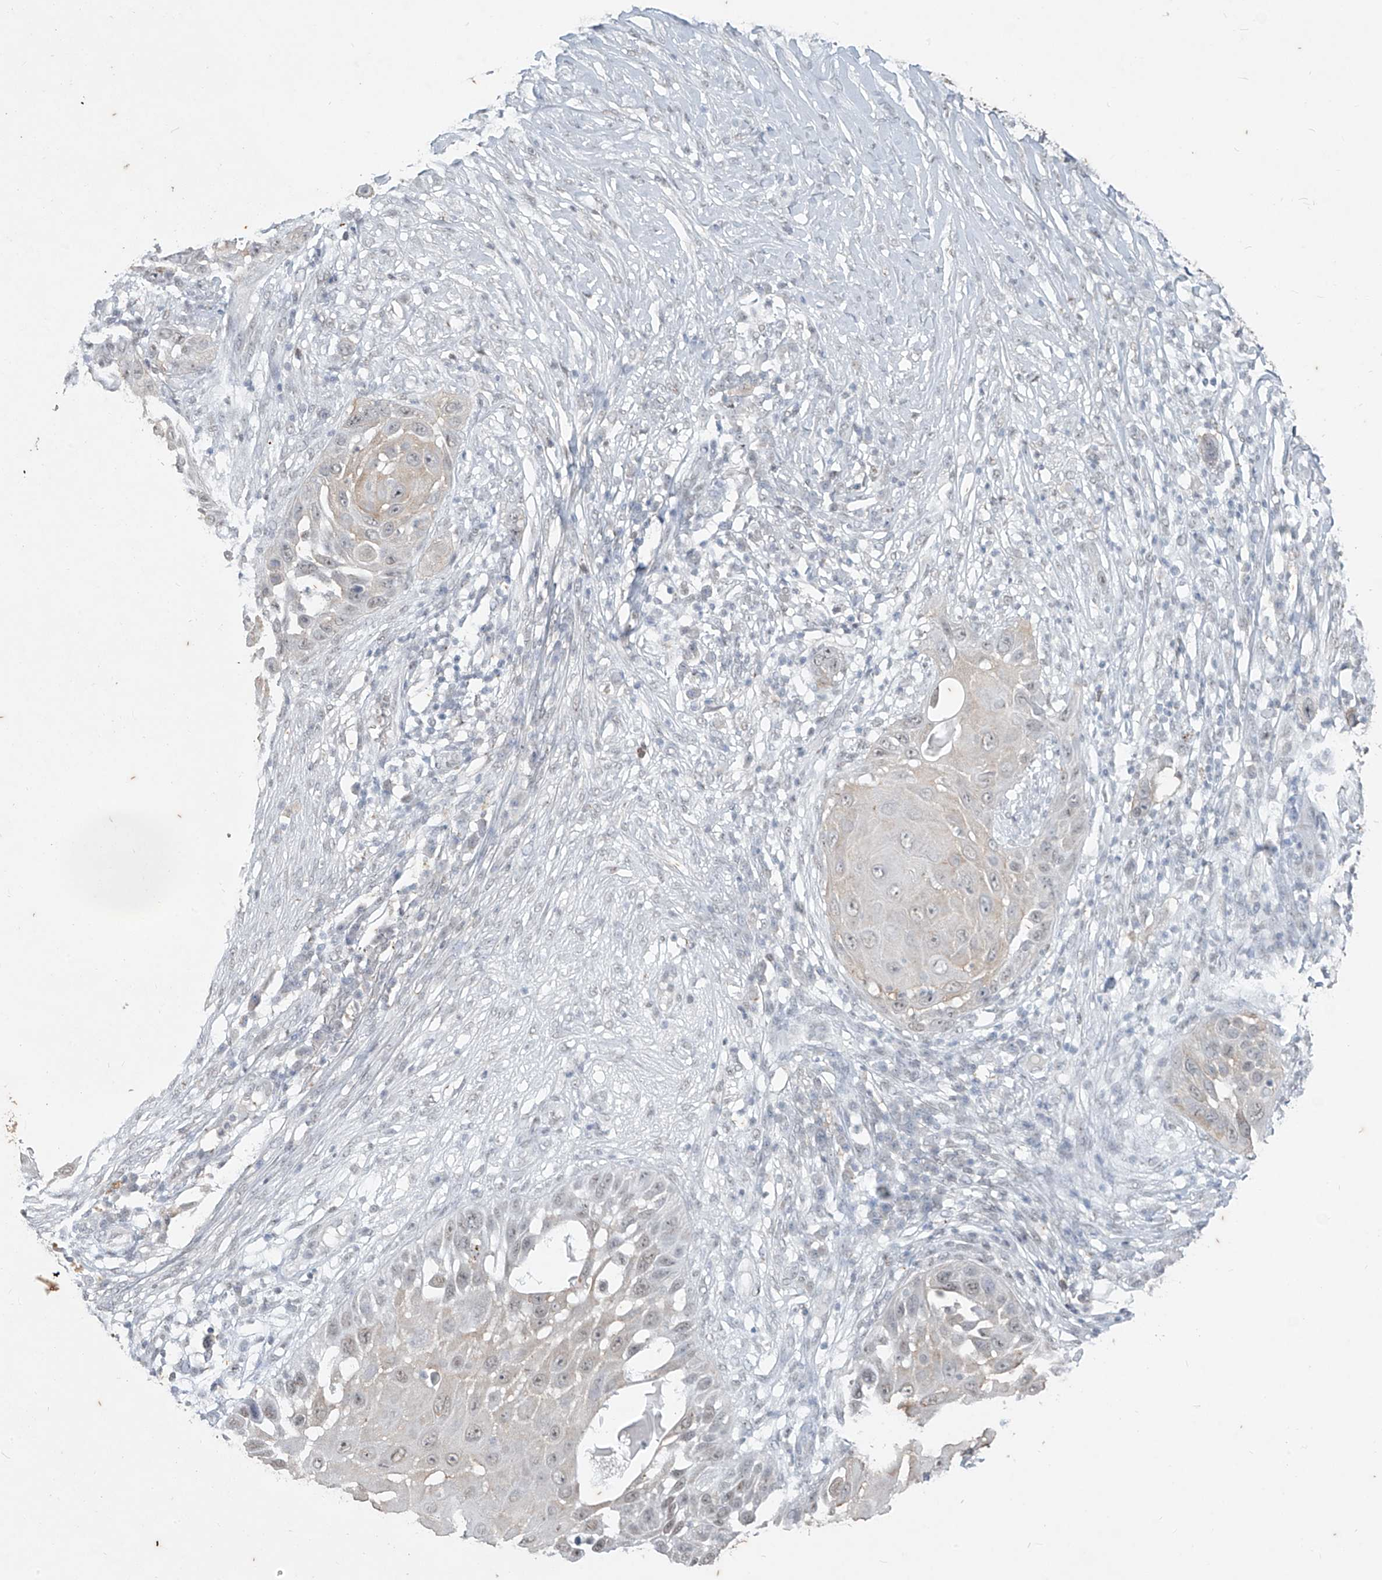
{"staining": {"intensity": "negative", "quantity": "none", "location": "none"}, "tissue": "skin cancer", "cell_type": "Tumor cells", "image_type": "cancer", "snomed": [{"axis": "morphology", "description": "Squamous cell carcinoma, NOS"}, {"axis": "topography", "description": "Skin"}], "caption": "Tumor cells are negative for protein expression in human squamous cell carcinoma (skin).", "gene": "TFEC", "patient": {"sex": "female", "age": 44}}